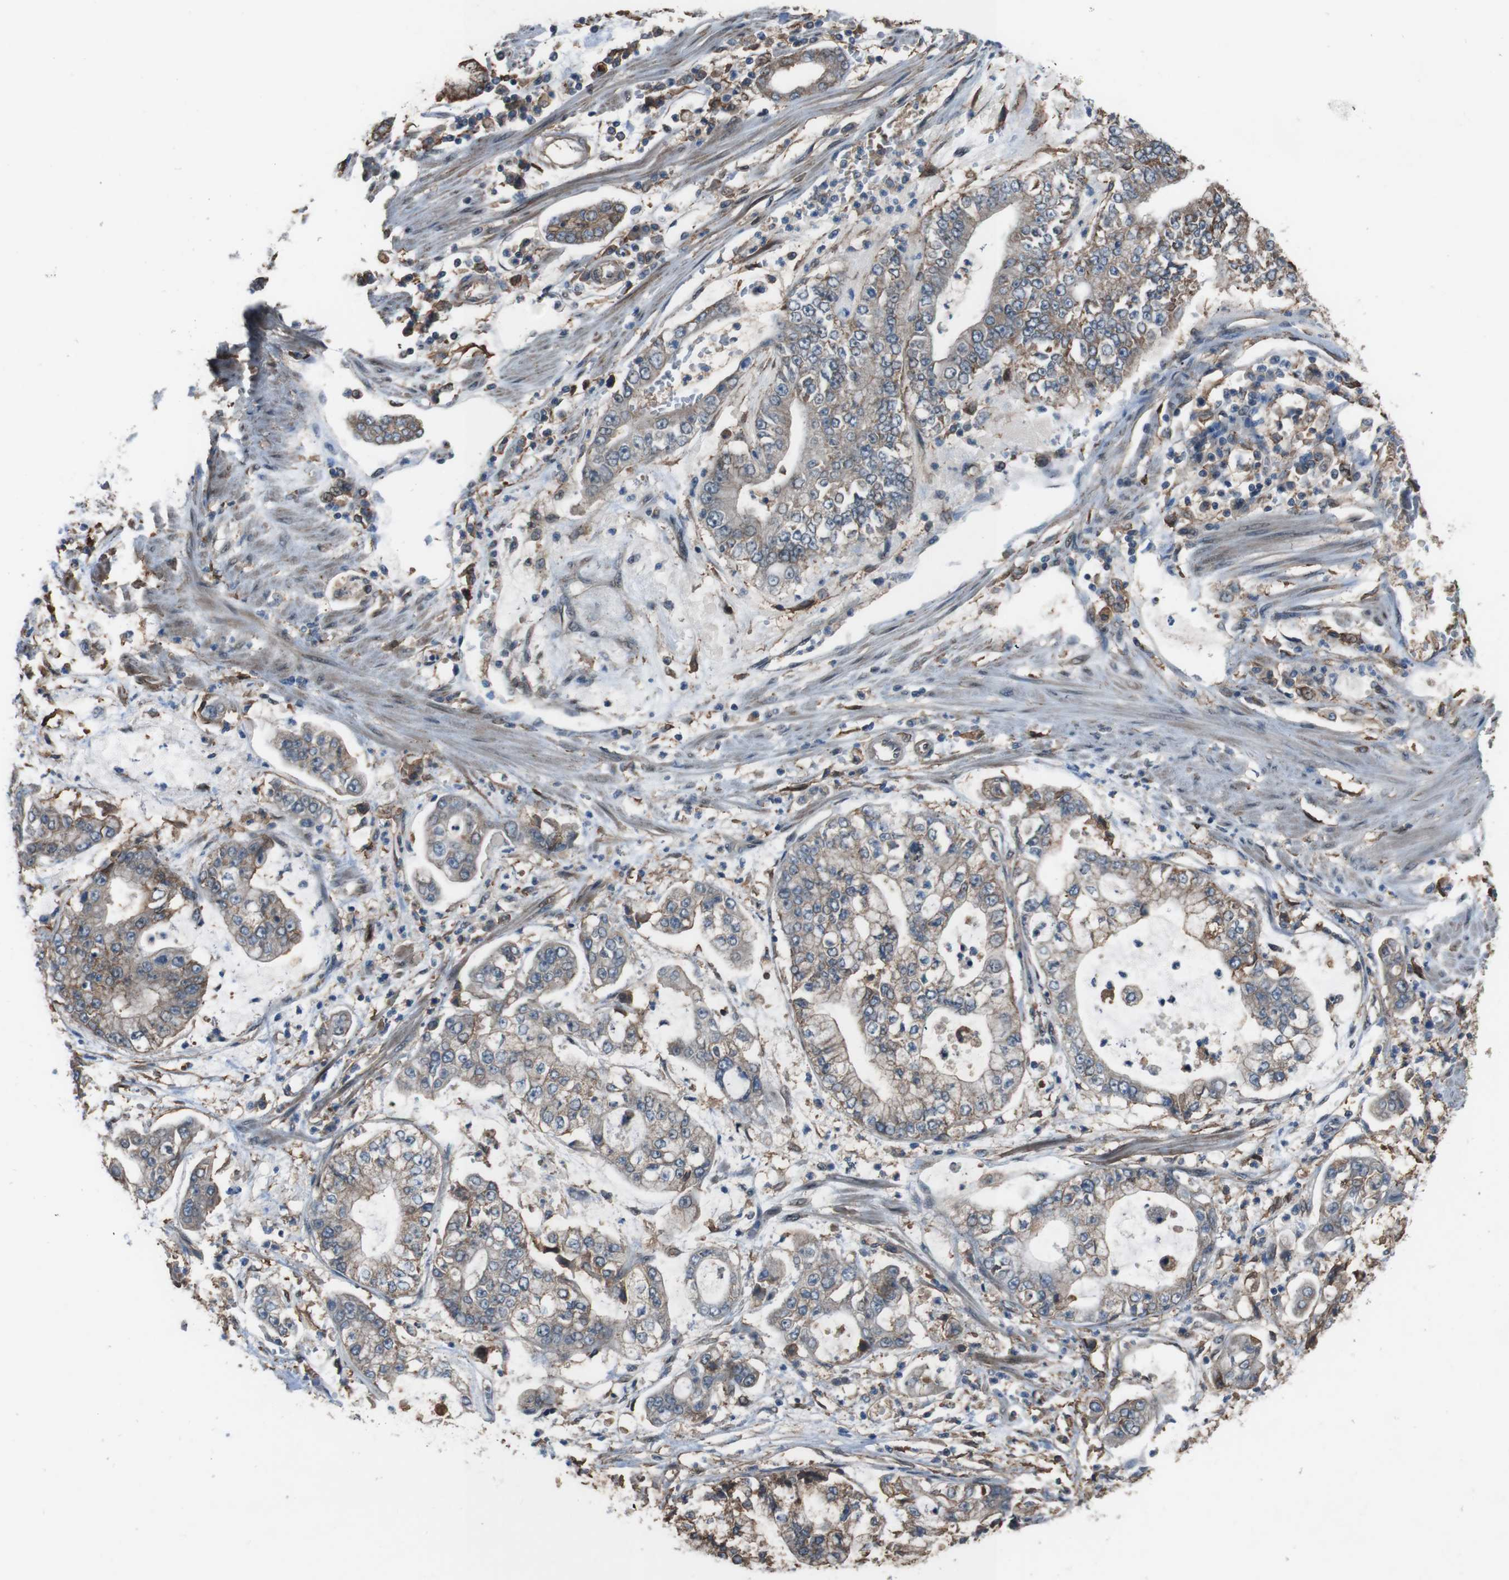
{"staining": {"intensity": "moderate", "quantity": ">75%", "location": "cytoplasmic/membranous"}, "tissue": "stomach cancer", "cell_type": "Tumor cells", "image_type": "cancer", "snomed": [{"axis": "morphology", "description": "Adenocarcinoma, NOS"}, {"axis": "topography", "description": "Stomach"}], "caption": "Immunohistochemical staining of human stomach cancer displays medium levels of moderate cytoplasmic/membranous protein expression in about >75% of tumor cells.", "gene": "ATP2B1", "patient": {"sex": "male", "age": 76}}